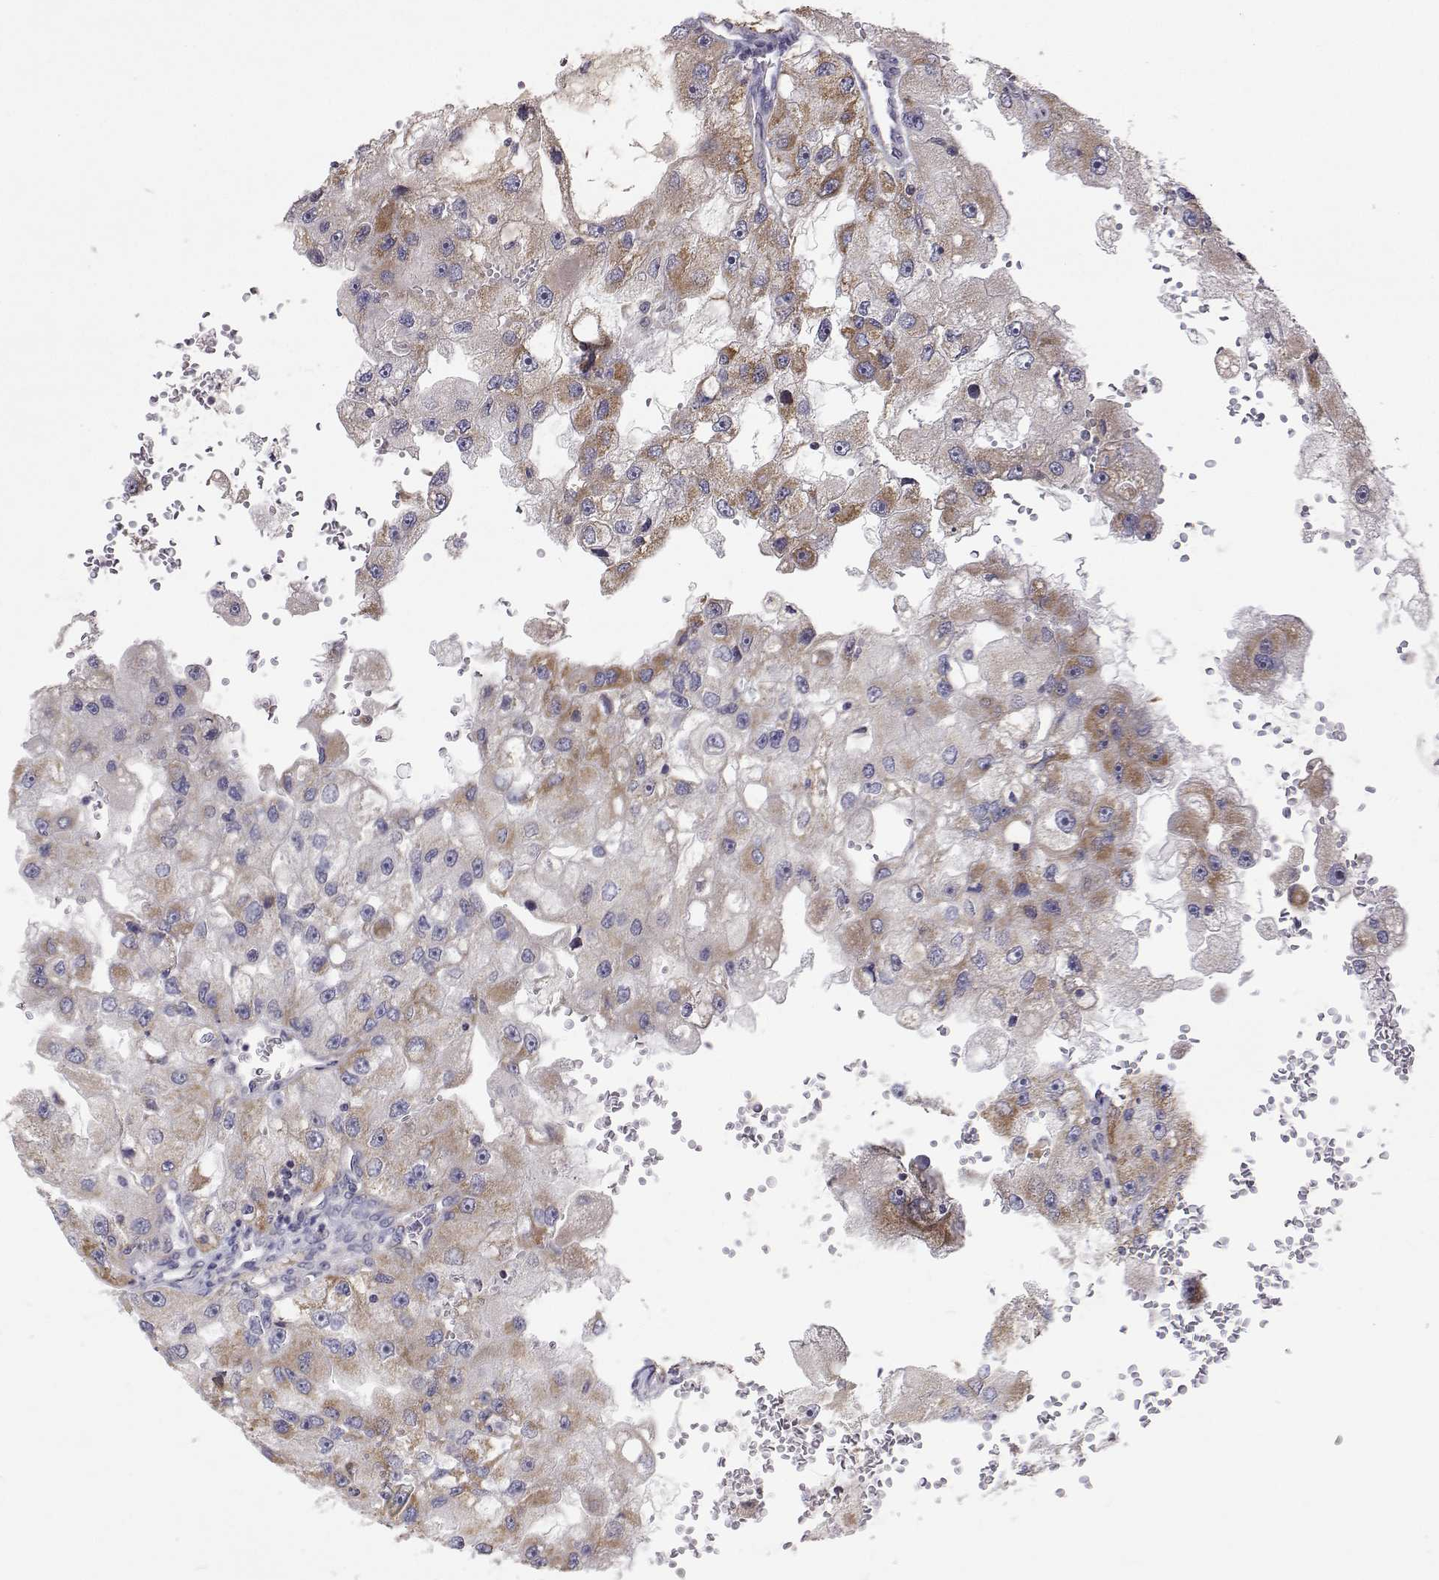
{"staining": {"intensity": "moderate", "quantity": "<25%", "location": "cytoplasmic/membranous"}, "tissue": "renal cancer", "cell_type": "Tumor cells", "image_type": "cancer", "snomed": [{"axis": "morphology", "description": "Adenocarcinoma, NOS"}, {"axis": "topography", "description": "Kidney"}], "caption": "Renal cancer (adenocarcinoma) was stained to show a protein in brown. There is low levels of moderate cytoplasmic/membranous expression in approximately <25% of tumor cells. (DAB IHC, brown staining for protein, blue staining for nuclei).", "gene": "MRPL3", "patient": {"sex": "male", "age": 63}}